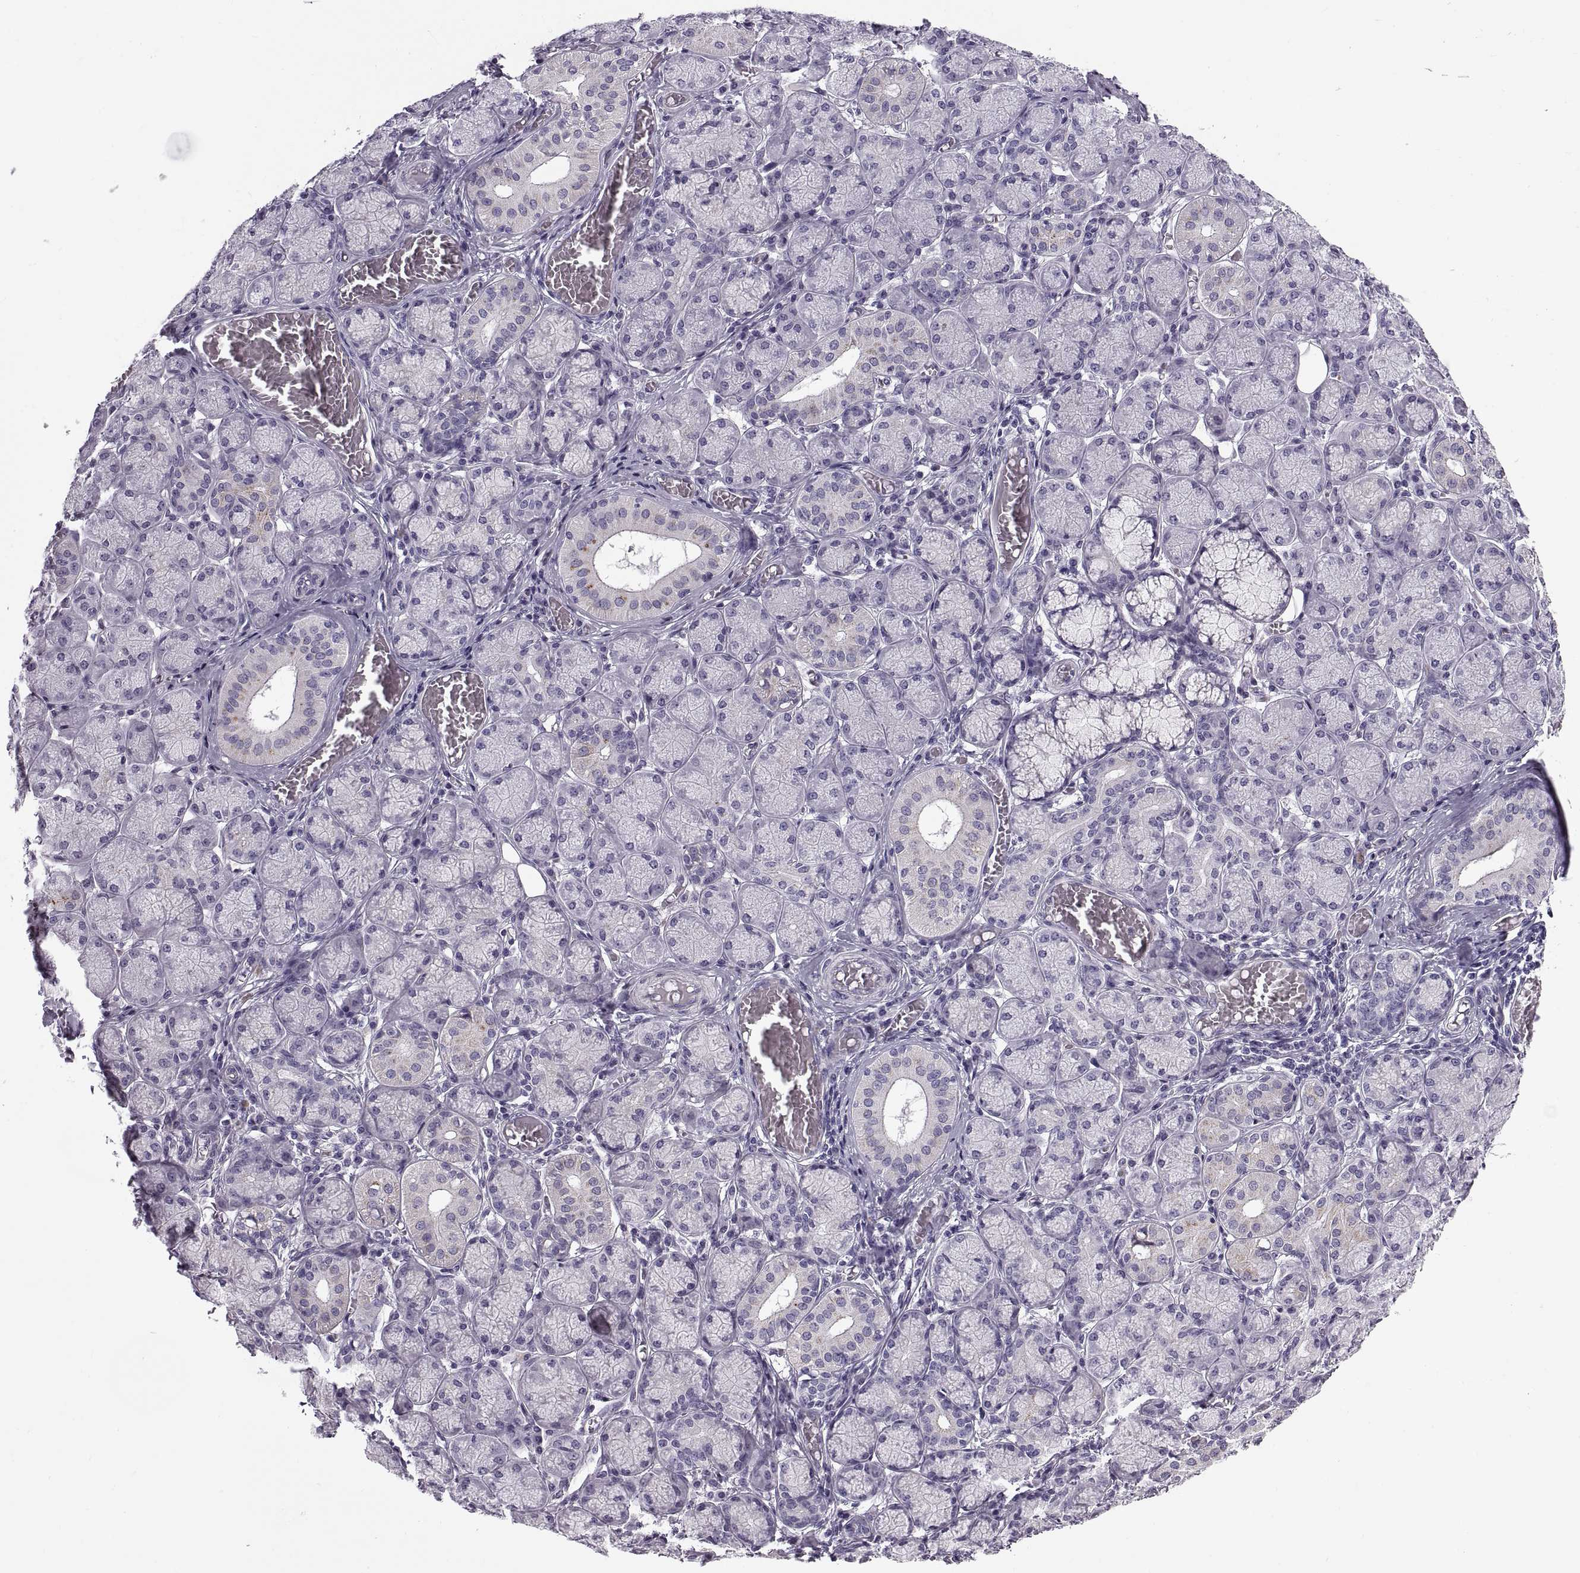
{"staining": {"intensity": "negative", "quantity": "none", "location": "none"}, "tissue": "salivary gland", "cell_type": "Glandular cells", "image_type": "normal", "snomed": [{"axis": "morphology", "description": "Normal tissue, NOS"}, {"axis": "topography", "description": "Salivary gland"}, {"axis": "topography", "description": "Peripheral nerve tissue"}], "caption": "Photomicrograph shows no protein staining in glandular cells of normal salivary gland.", "gene": "CALCR", "patient": {"sex": "female", "age": 24}}